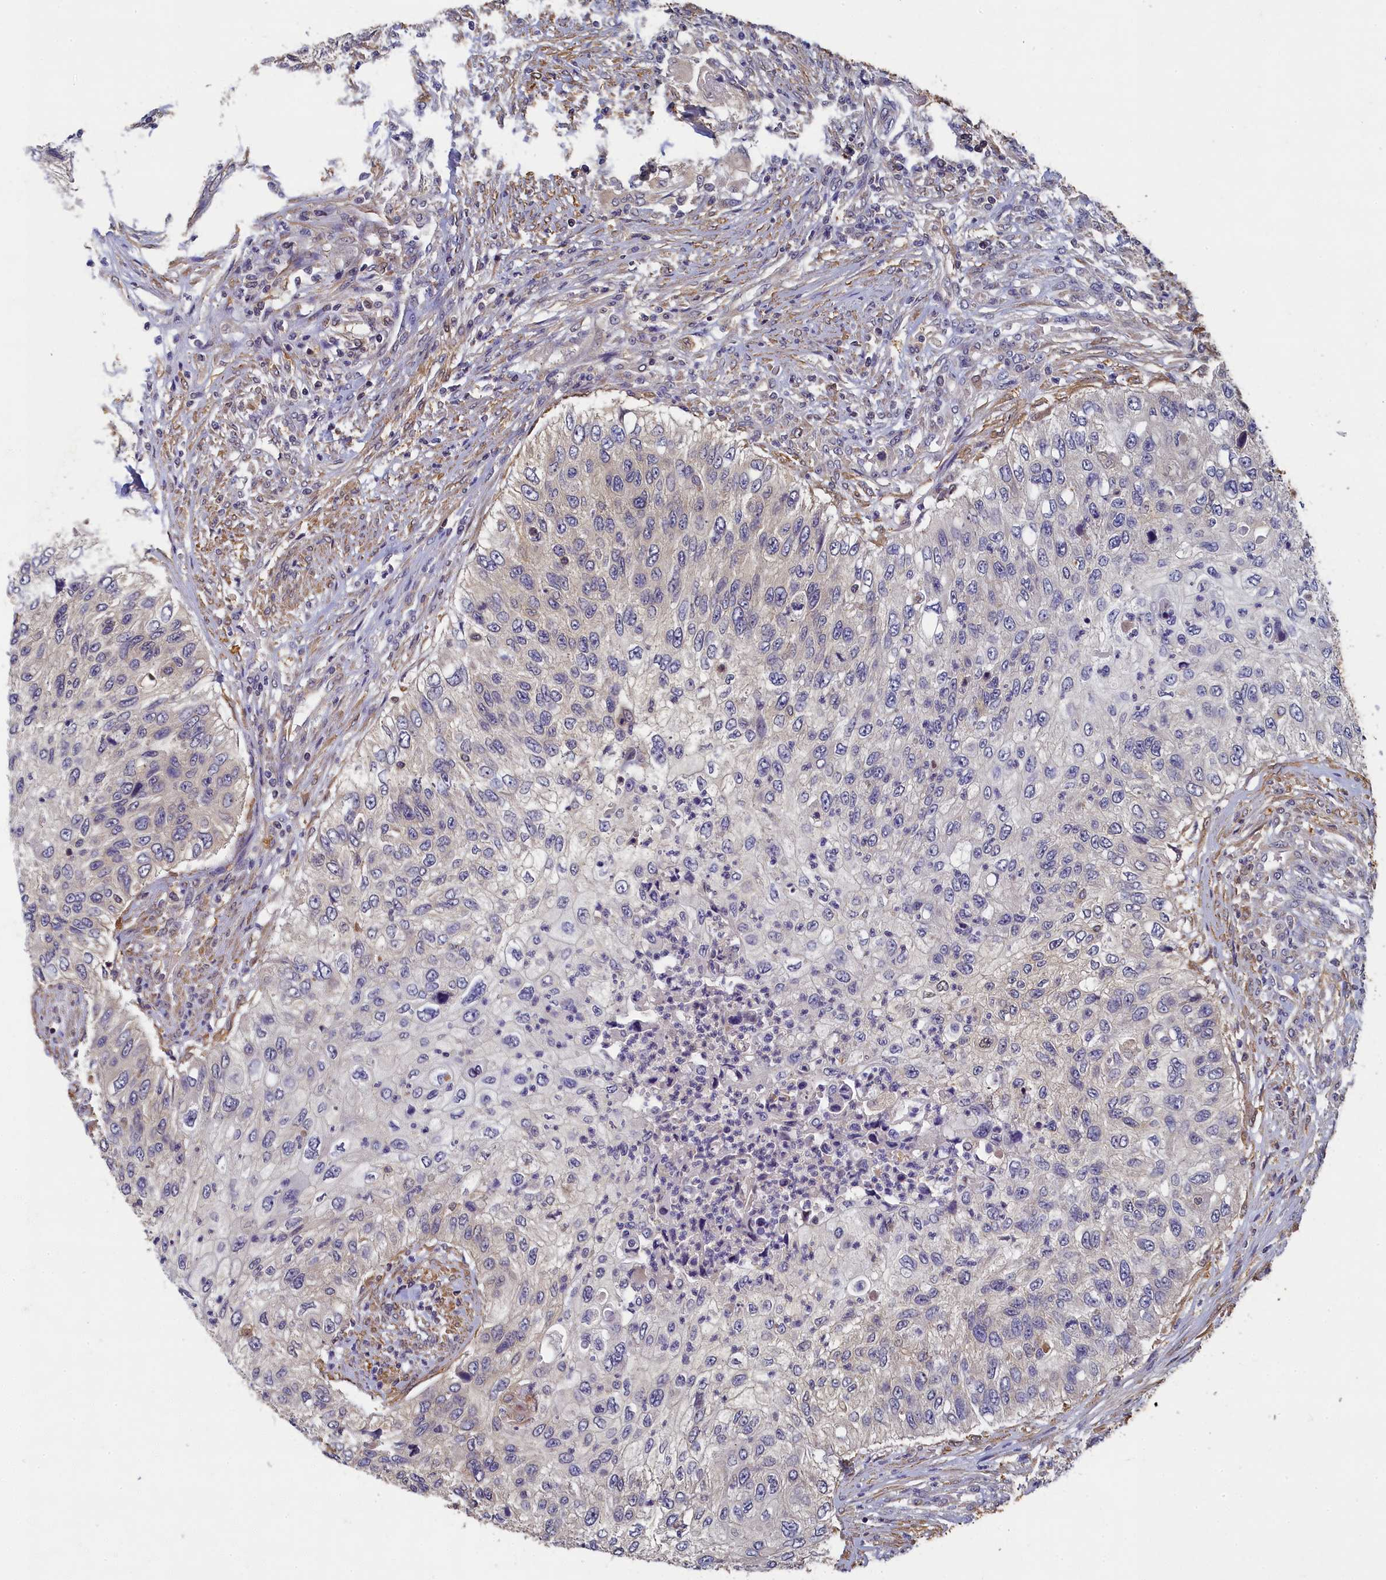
{"staining": {"intensity": "negative", "quantity": "none", "location": "none"}, "tissue": "urothelial cancer", "cell_type": "Tumor cells", "image_type": "cancer", "snomed": [{"axis": "morphology", "description": "Urothelial carcinoma, High grade"}, {"axis": "topography", "description": "Urinary bladder"}], "caption": "High magnification brightfield microscopy of high-grade urothelial carcinoma stained with DAB (3,3'-diaminobenzidine) (brown) and counterstained with hematoxylin (blue): tumor cells show no significant expression.", "gene": "TBCB", "patient": {"sex": "female", "age": 60}}